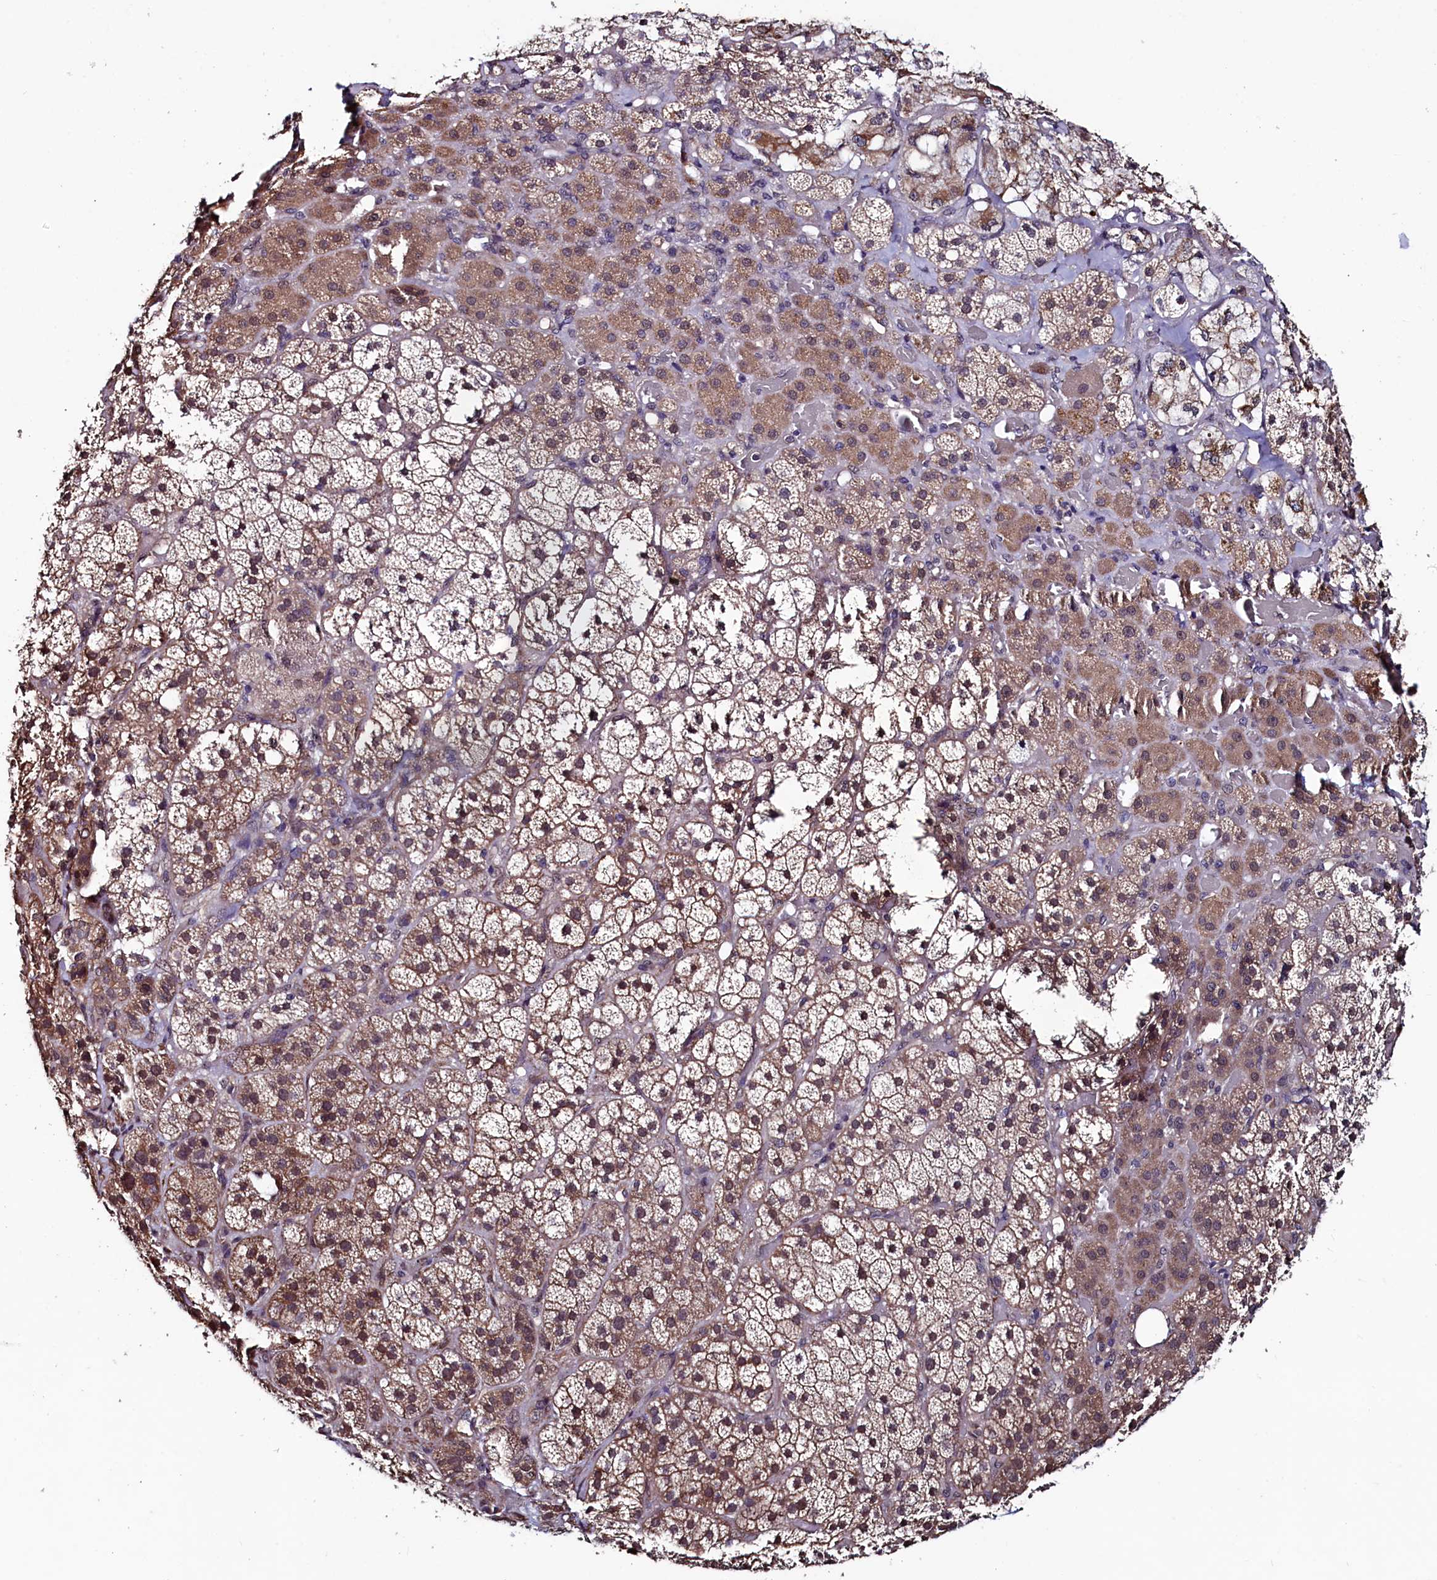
{"staining": {"intensity": "moderate", "quantity": ">75%", "location": "cytoplasmic/membranous,nuclear"}, "tissue": "adrenal gland", "cell_type": "Glandular cells", "image_type": "normal", "snomed": [{"axis": "morphology", "description": "Normal tissue, NOS"}, {"axis": "topography", "description": "Adrenal gland"}], "caption": "High-magnification brightfield microscopy of normal adrenal gland stained with DAB (brown) and counterstained with hematoxylin (blue). glandular cells exhibit moderate cytoplasmic/membranous,nuclear positivity is seen in approximately>75% of cells. The staining is performed using DAB (3,3'-diaminobenzidine) brown chromogen to label protein expression. The nuclei are counter-stained blue using hematoxylin.", "gene": "LEO1", "patient": {"sex": "male", "age": 57}}